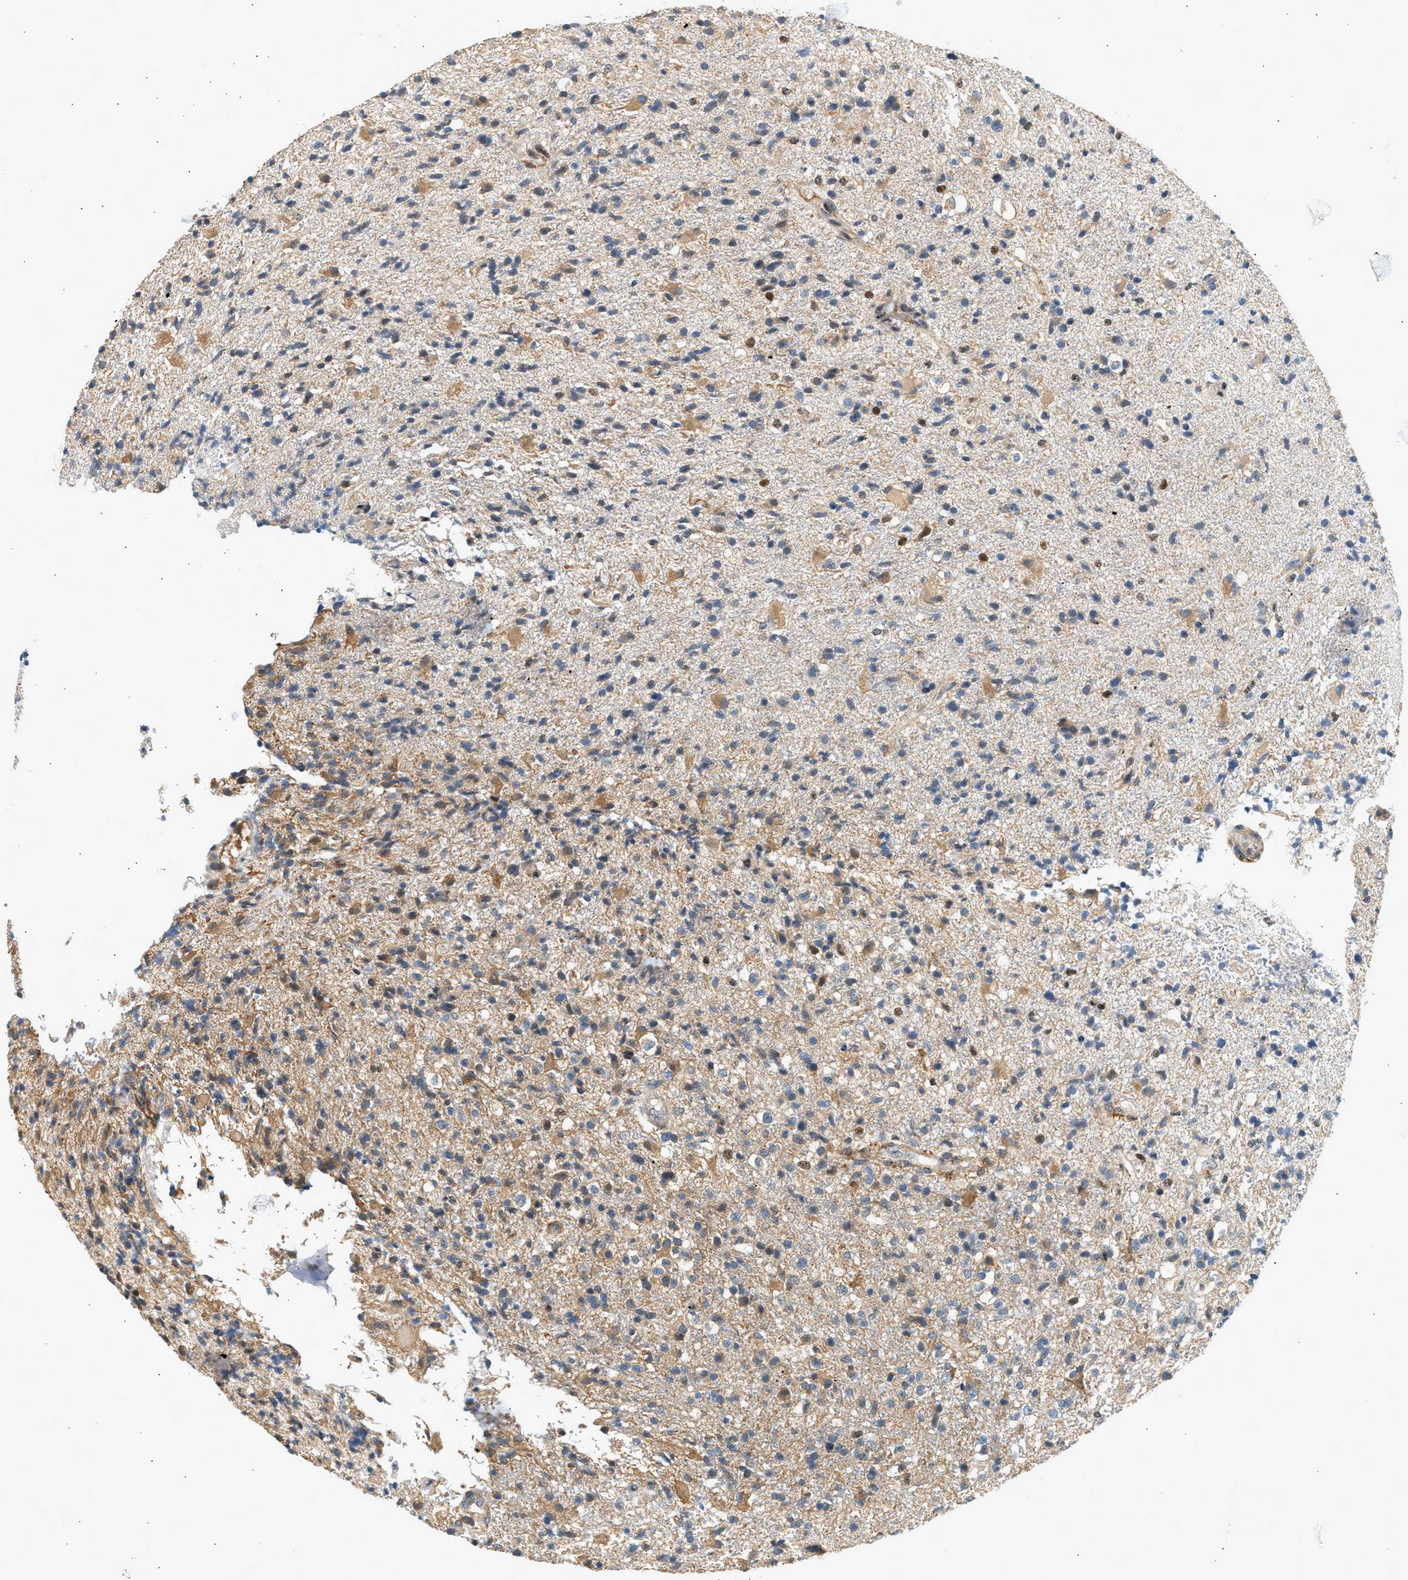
{"staining": {"intensity": "moderate", "quantity": "<25%", "location": "cytoplasmic/membranous"}, "tissue": "glioma", "cell_type": "Tumor cells", "image_type": "cancer", "snomed": [{"axis": "morphology", "description": "Glioma, malignant, High grade"}, {"axis": "topography", "description": "Brain"}], "caption": "Brown immunohistochemical staining in glioma displays moderate cytoplasmic/membranous positivity in about <25% of tumor cells.", "gene": "WDR31", "patient": {"sex": "male", "age": 72}}